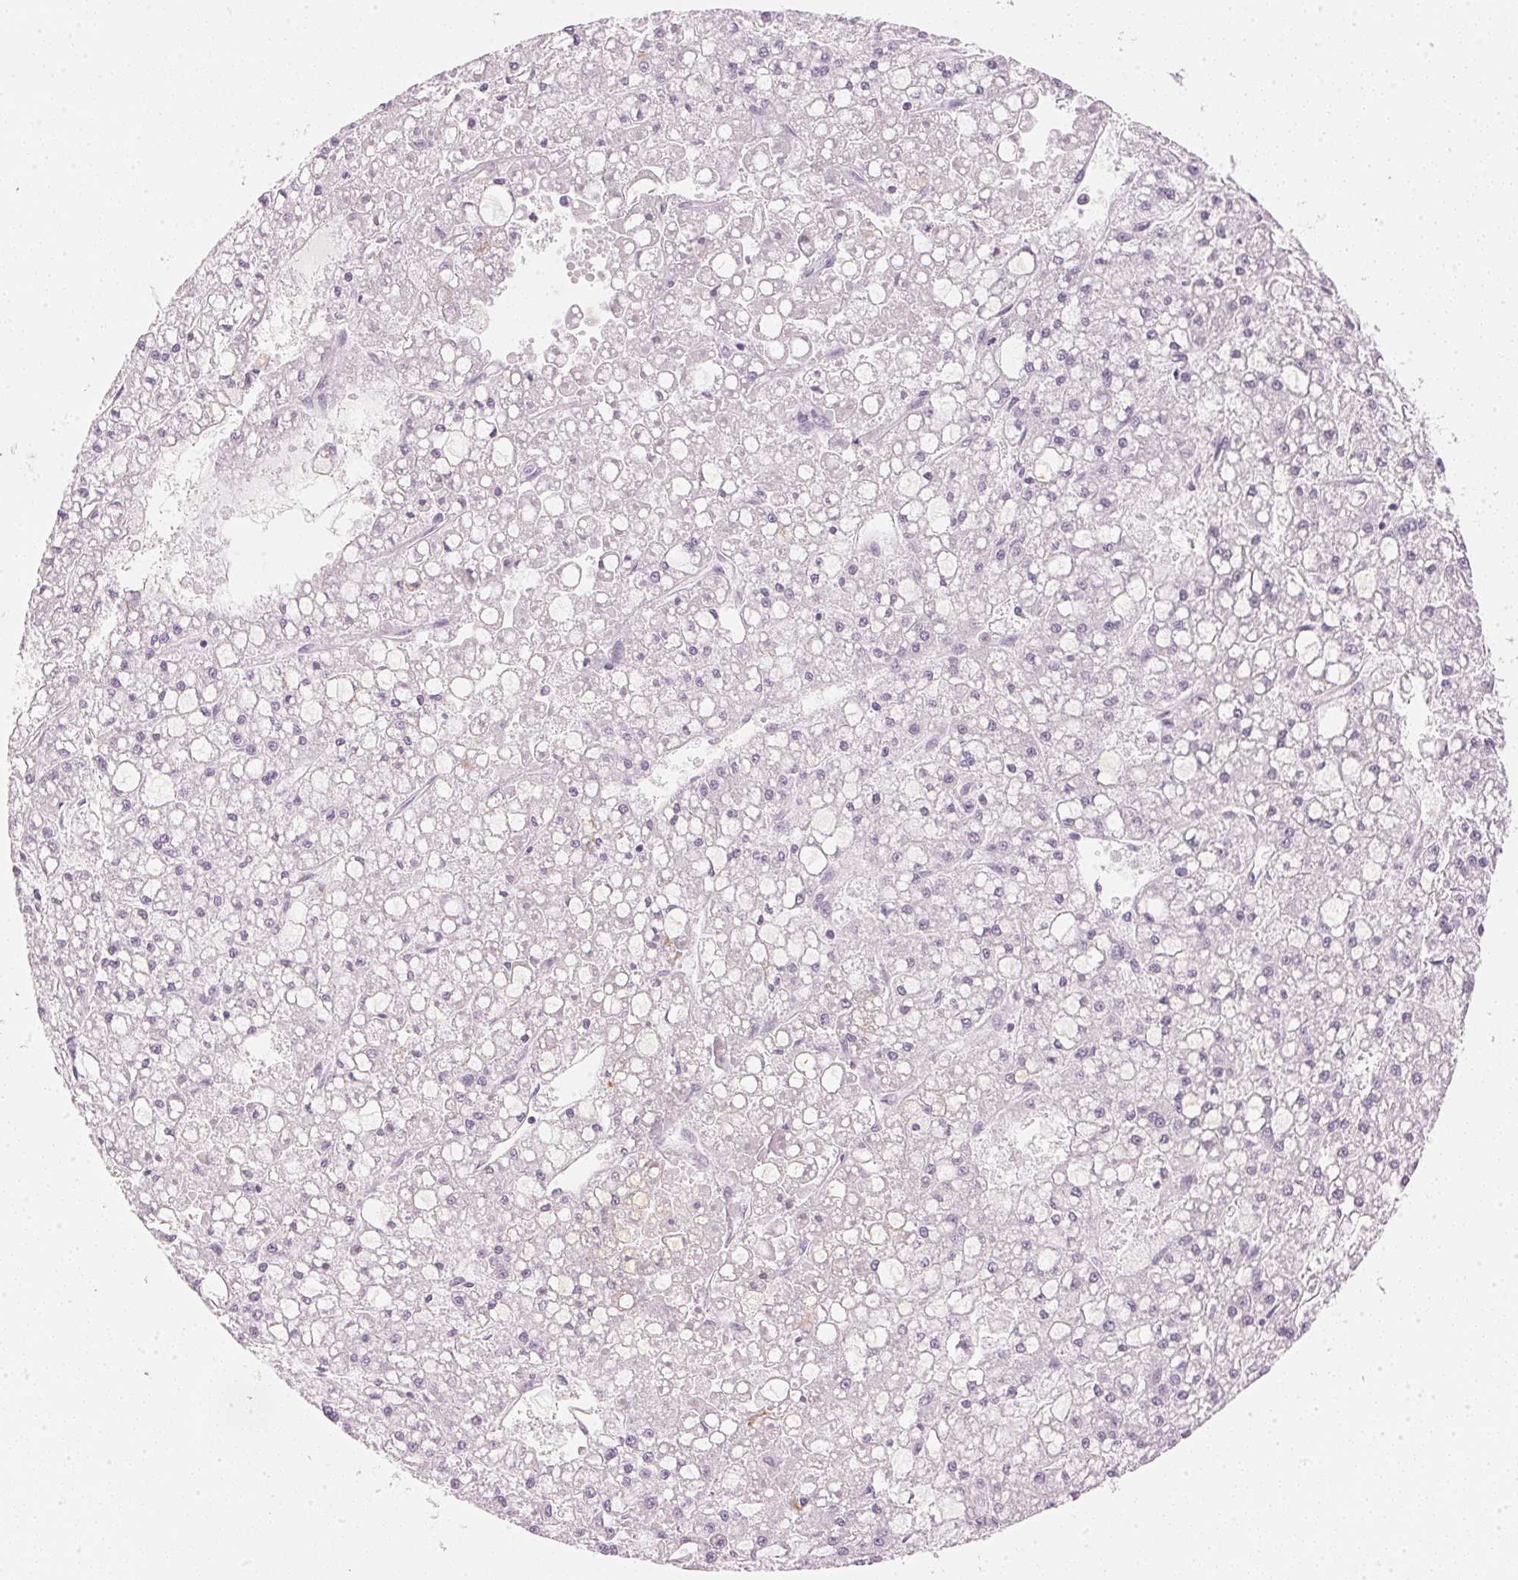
{"staining": {"intensity": "negative", "quantity": "none", "location": "none"}, "tissue": "liver cancer", "cell_type": "Tumor cells", "image_type": "cancer", "snomed": [{"axis": "morphology", "description": "Carcinoma, Hepatocellular, NOS"}, {"axis": "topography", "description": "Liver"}], "caption": "DAB (3,3'-diaminobenzidine) immunohistochemical staining of human hepatocellular carcinoma (liver) exhibits no significant staining in tumor cells. (DAB (3,3'-diaminobenzidine) immunohistochemistry (IHC) with hematoxylin counter stain).", "gene": "IGFBP1", "patient": {"sex": "male", "age": 67}}